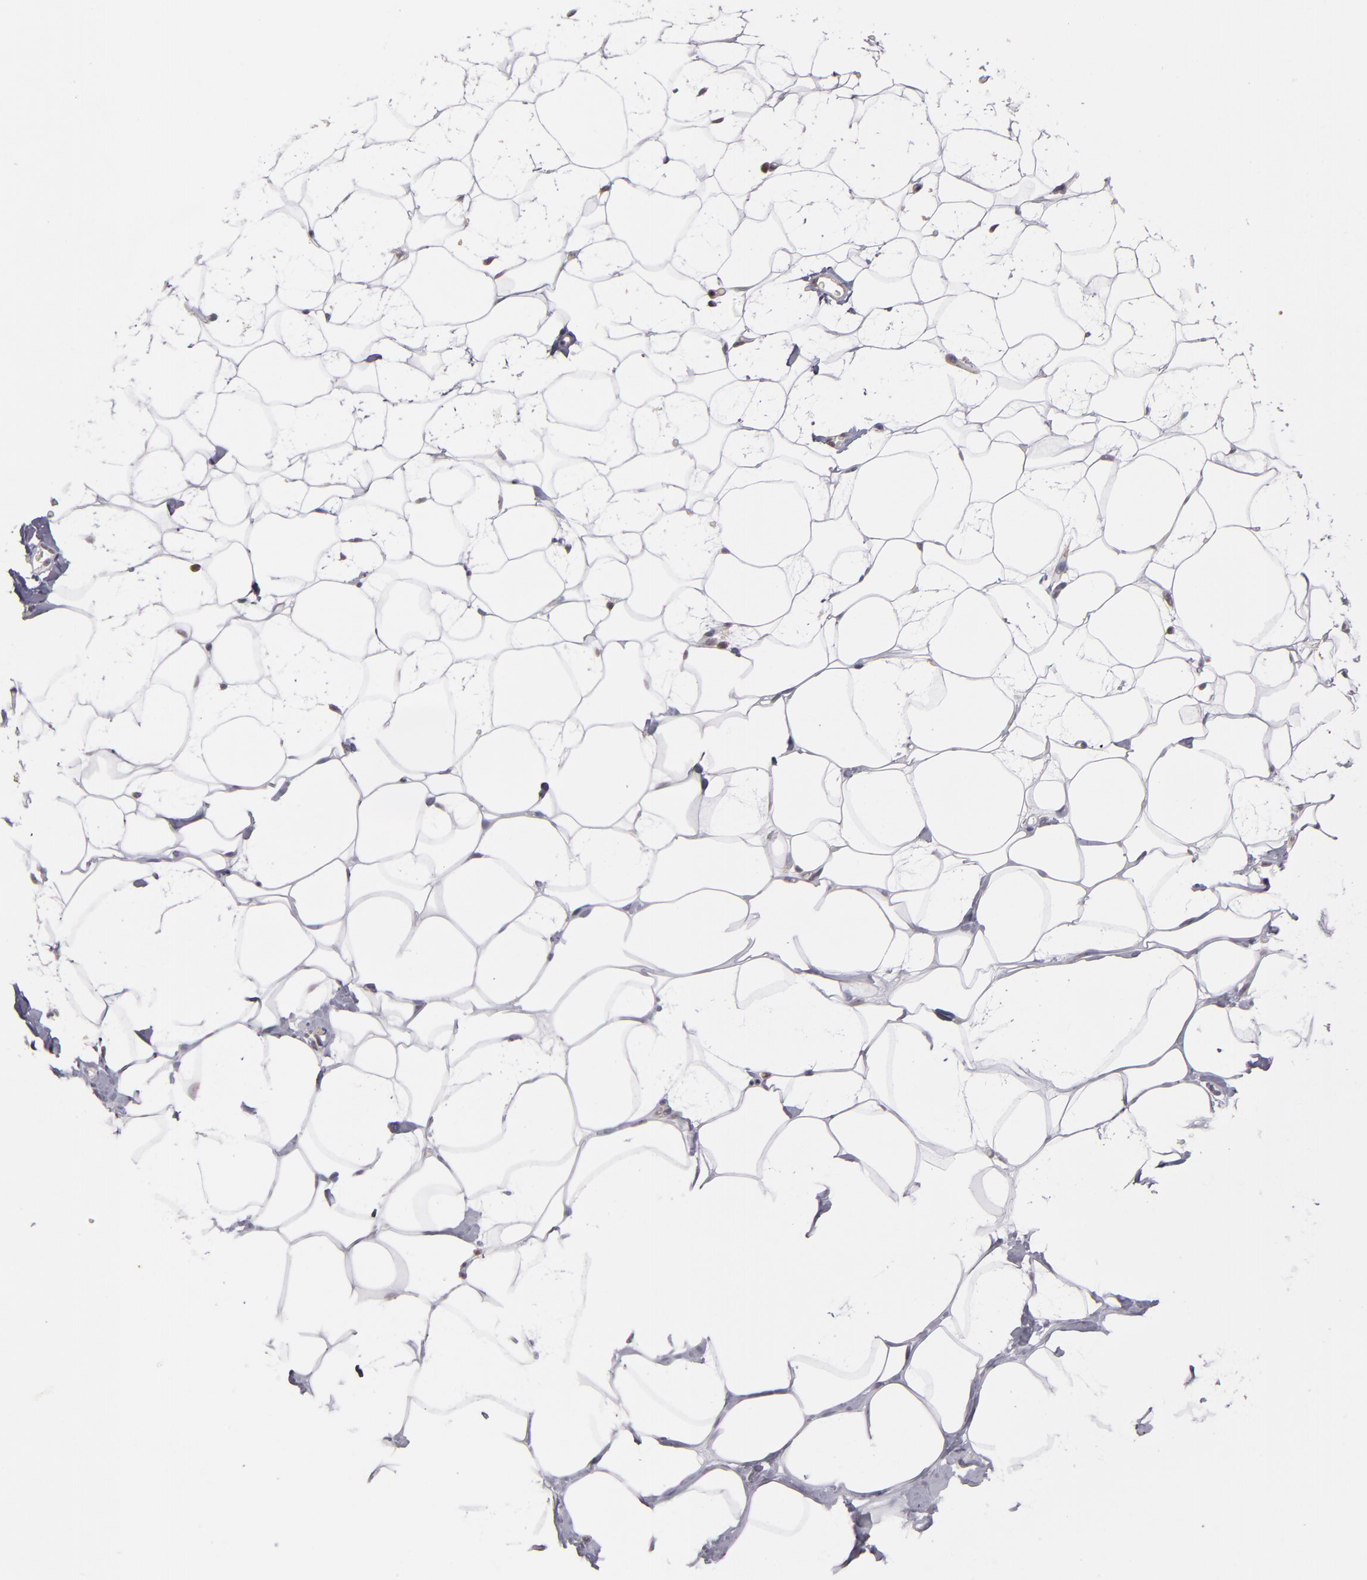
{"staining": {"intensity": "negative", "quantity": "none", "location": "none"}, "tissue": "breast", "cell_type": "Adipocytes", "image_type": "normal", "snomed": [{"axis": "morphology", "description": "Normal tissue, NOS"}, {"axis": "morphology", "description": "Fibrosis, NOS"}, {"axis": "topography", "description": "Breast"}], "caption": "DAB (3,3'-diaminobenzidine) immunohistochemical staining of benign human breast demonstrates no significant positivity in adipocytes.", "gene": "CASP1", "patient": {"sex": "female", "age": 39}}